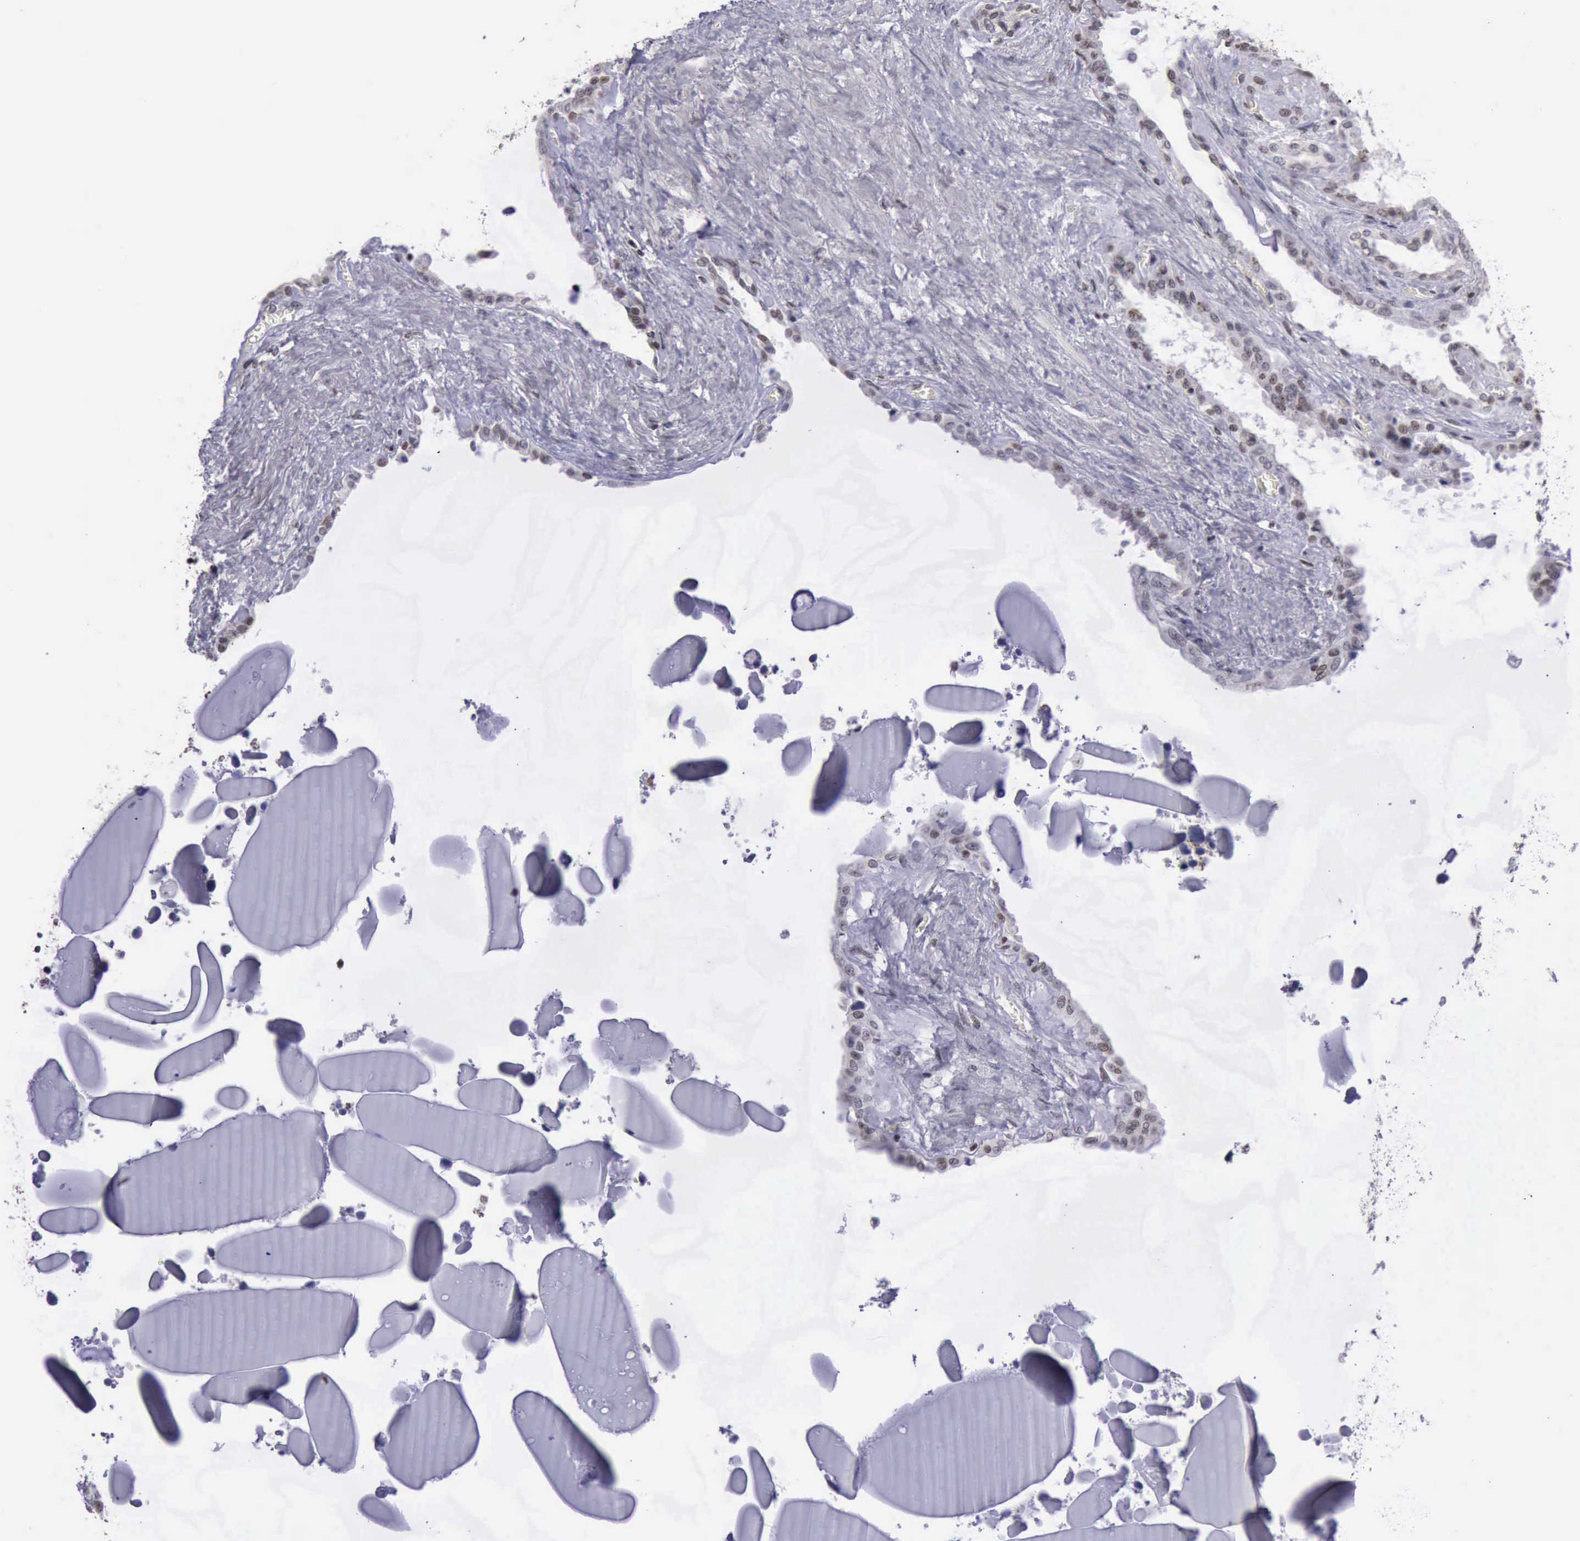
{"staining": {"intensity": "strong", "quantity": ">75%", "location": "nuclear"}, "tissue": "seminal vesicle", "cell_type": "Glandular cells", "image_type": "normal", "snomed": [{"axis": "morphology", "description": "Normal tissue, NOS"}, {"axis": "morphology", "description": "Inflammation, NOS"}, {"axis": "topography", "description": "Urinary bladder"}, {"axis": "topography", "description": "Prostate"}, {"axis": "topography", "description": "Seminal veicle"}], "caption": "Protein analysis of benign seminal vesicle demonstrates strong nuclear positivity in approximately >75% of glandular cells.", "gene": "YY1", "patient": {"sex": "male", "age": 82}}